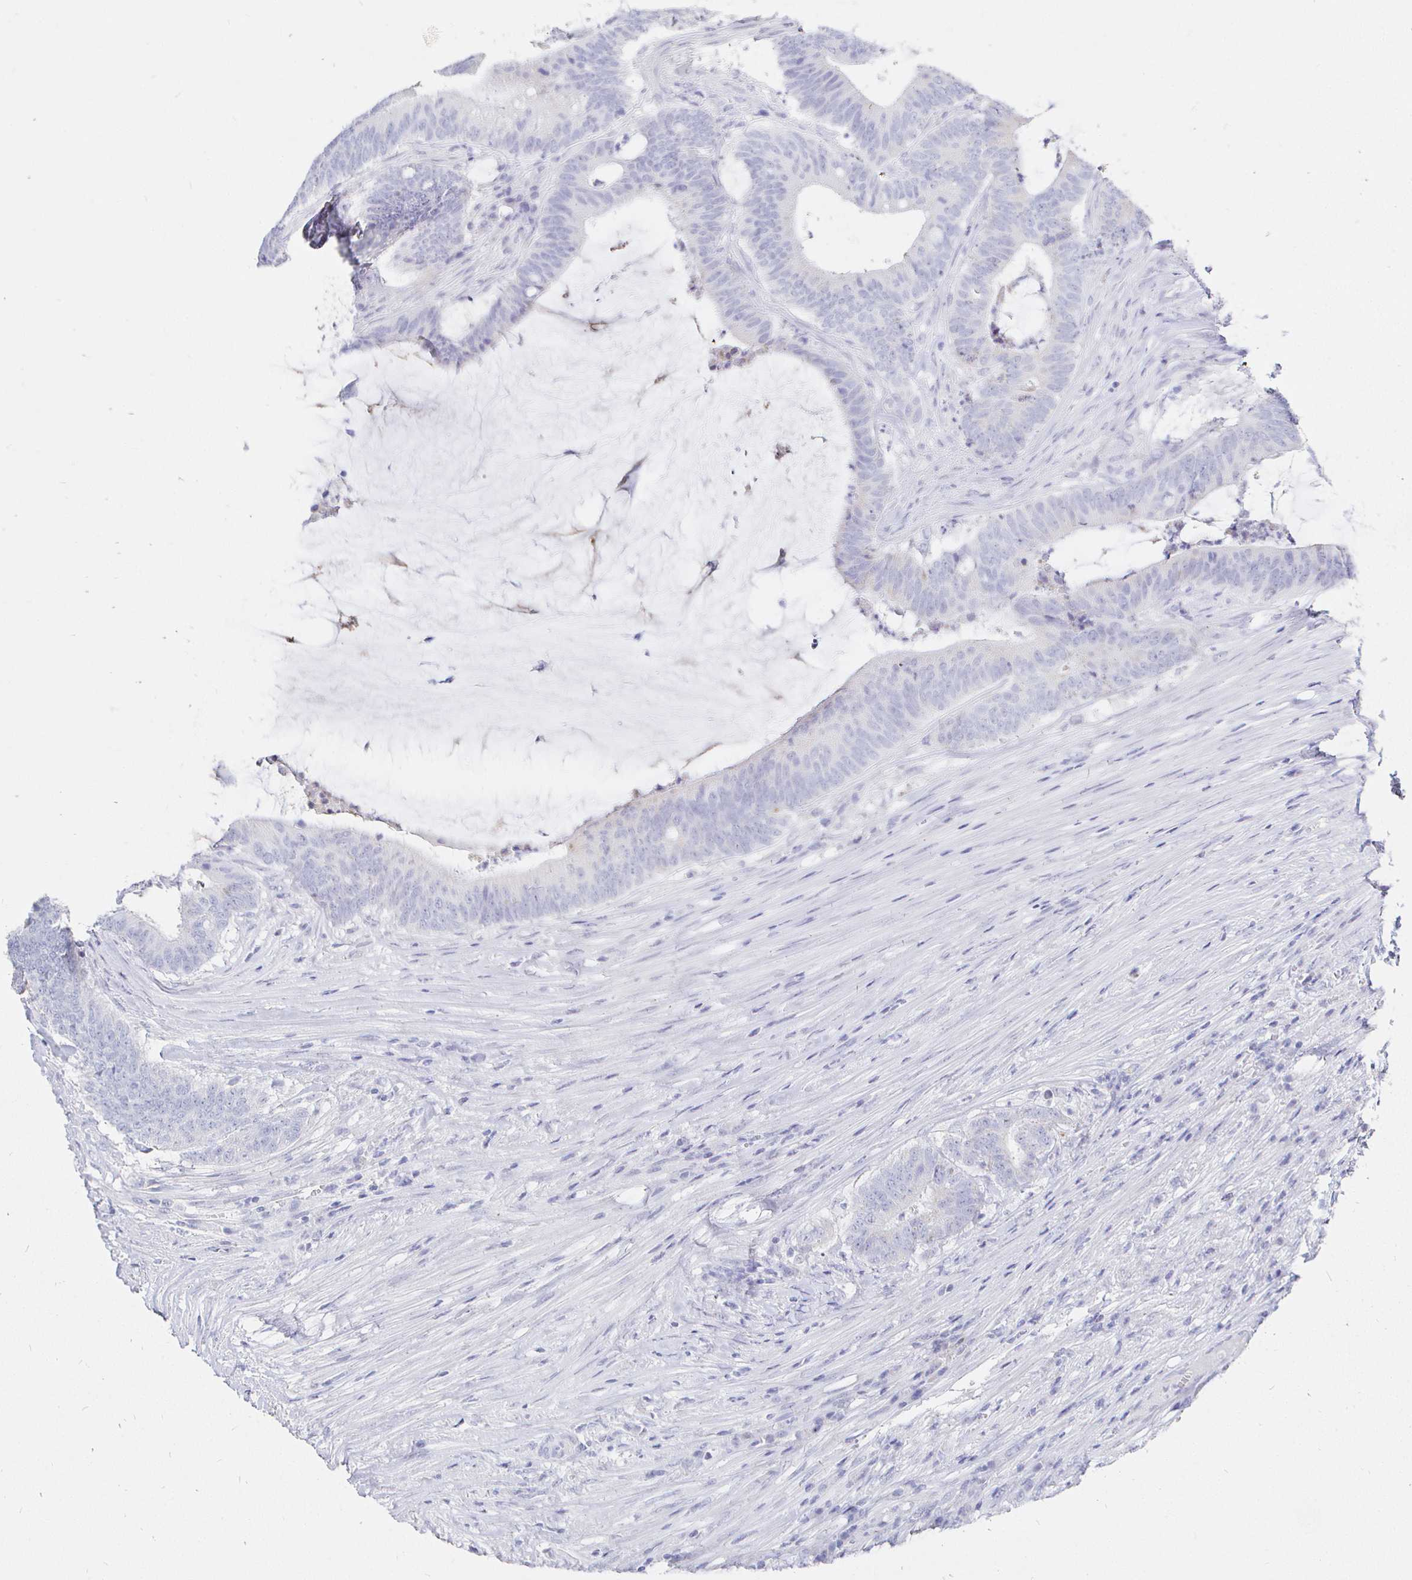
{"staining": {"intensity": "negative", "quantity": "none", "location": "none"}, "tissue": "colorectal cancer", "cell_type": "Tumor cells", "image_type": "cancer", "snomed": [{"axis": "morphology", "description": "Adenocarcinoma, NOS"}, {"axis": "topography", "description": "Colon"}], "caption": "Immunohistochemistry image of neoplastic tissue: human adenocarcinoma (colorectal) stained with DAB (3,3'-diaminobenzidine) demonstrates no significant protein staining in tumor cells. Nuclei are stained in blue.", "gene": "CR2", "patient": {"sex": "female", "age": 43}}